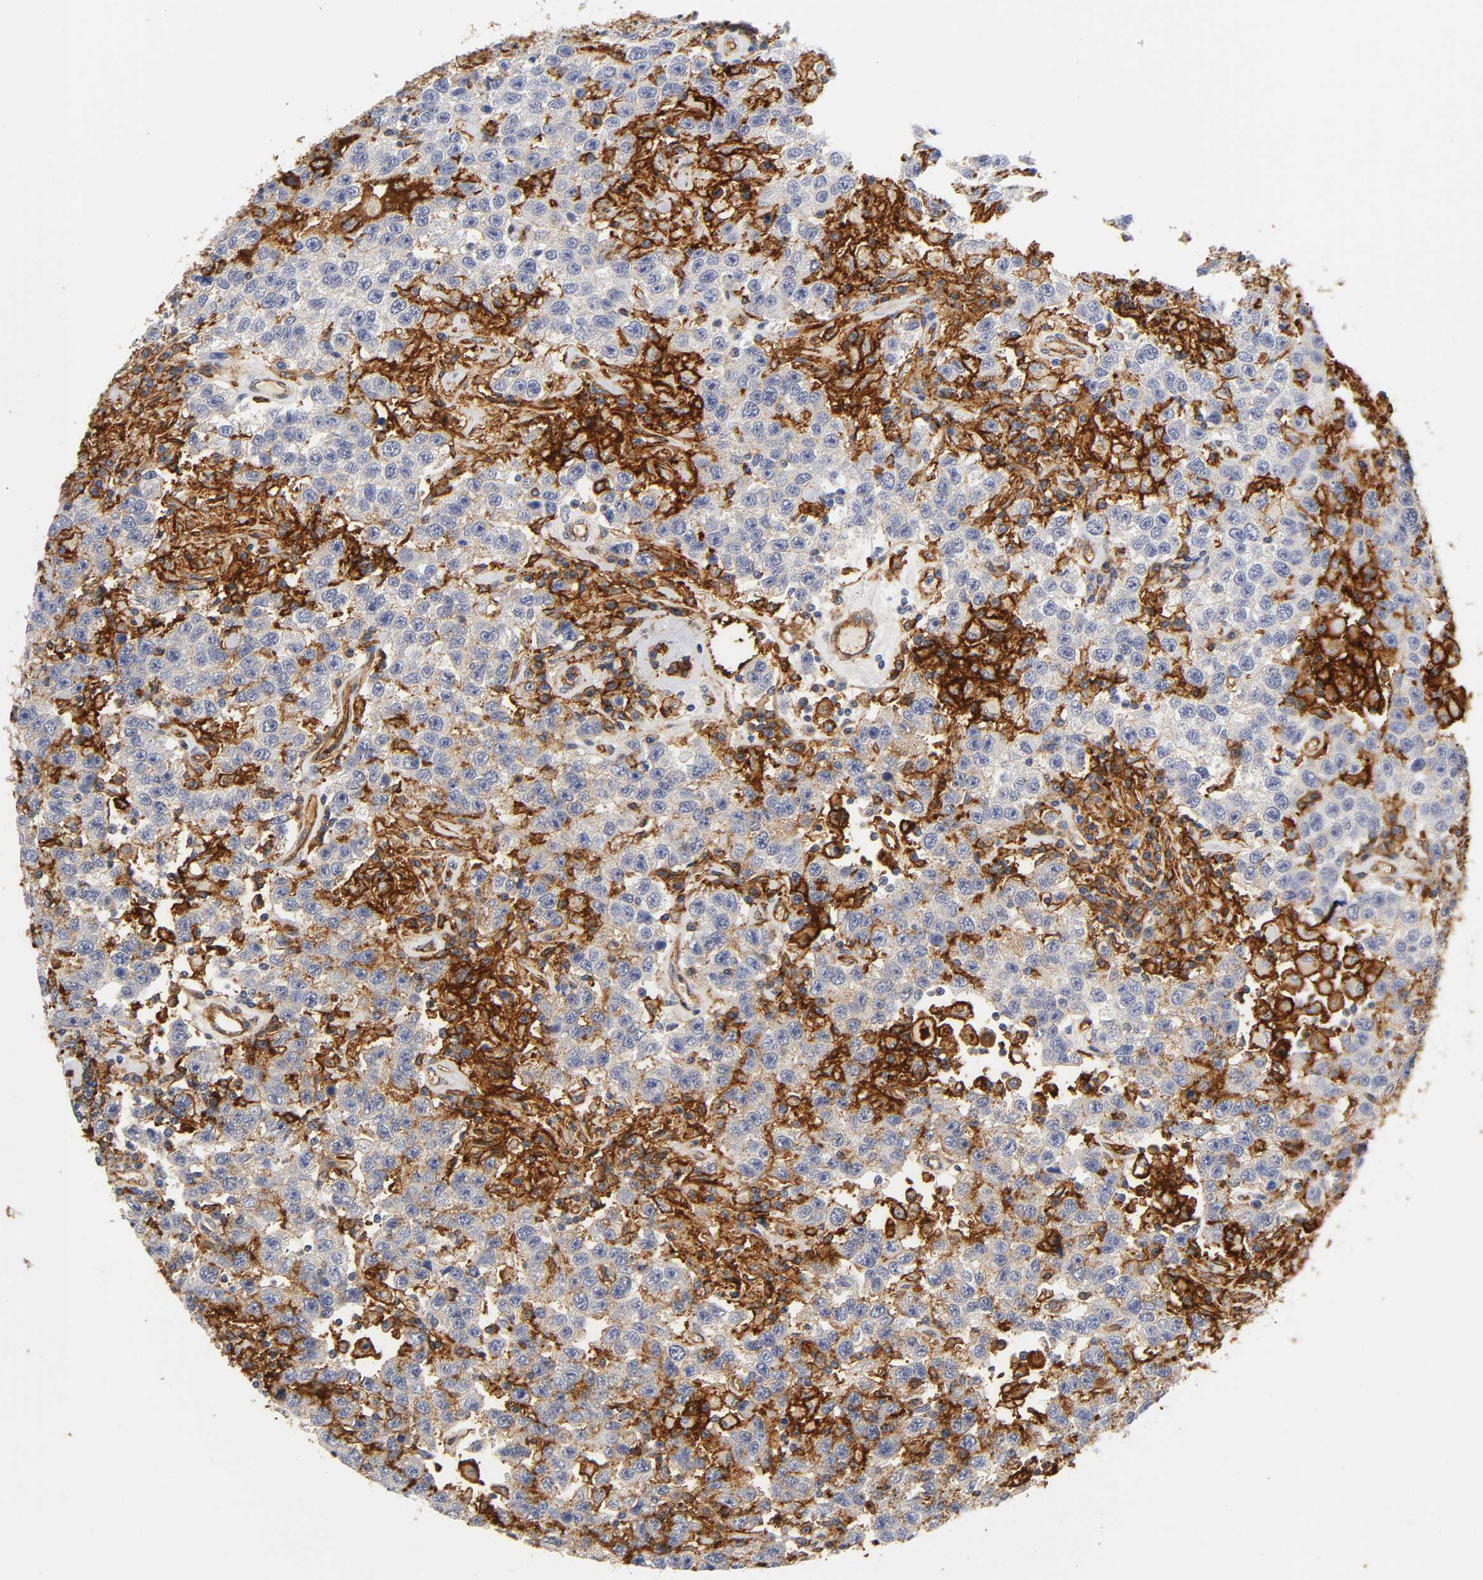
{"staining": {"intensity": "strong", "quantity": "<25%", "location": "cytoplasmic/membranous"}, "tissue": "testis cancer", "cell_type": "Tumor cells", "image_type": "cancer", "snomed": [{"axis": "morphology", "description": "Seminoma, NOS"}, {"axis": "topography", "description": "Testis"}], "caption": "IHC staining of testis seminoma, which reveals medium levels of strong cytoplasmic/membranous expression in about <25% of tumor cells indicating strong cytoplasmic/membranous protein staining. The staining was performed using DAB (brown) for protein detection and nuclei were counterstained in hematoxylin (blue).", "gene": "ICAM1", "patient": {"sex": "male", "age": 41}}